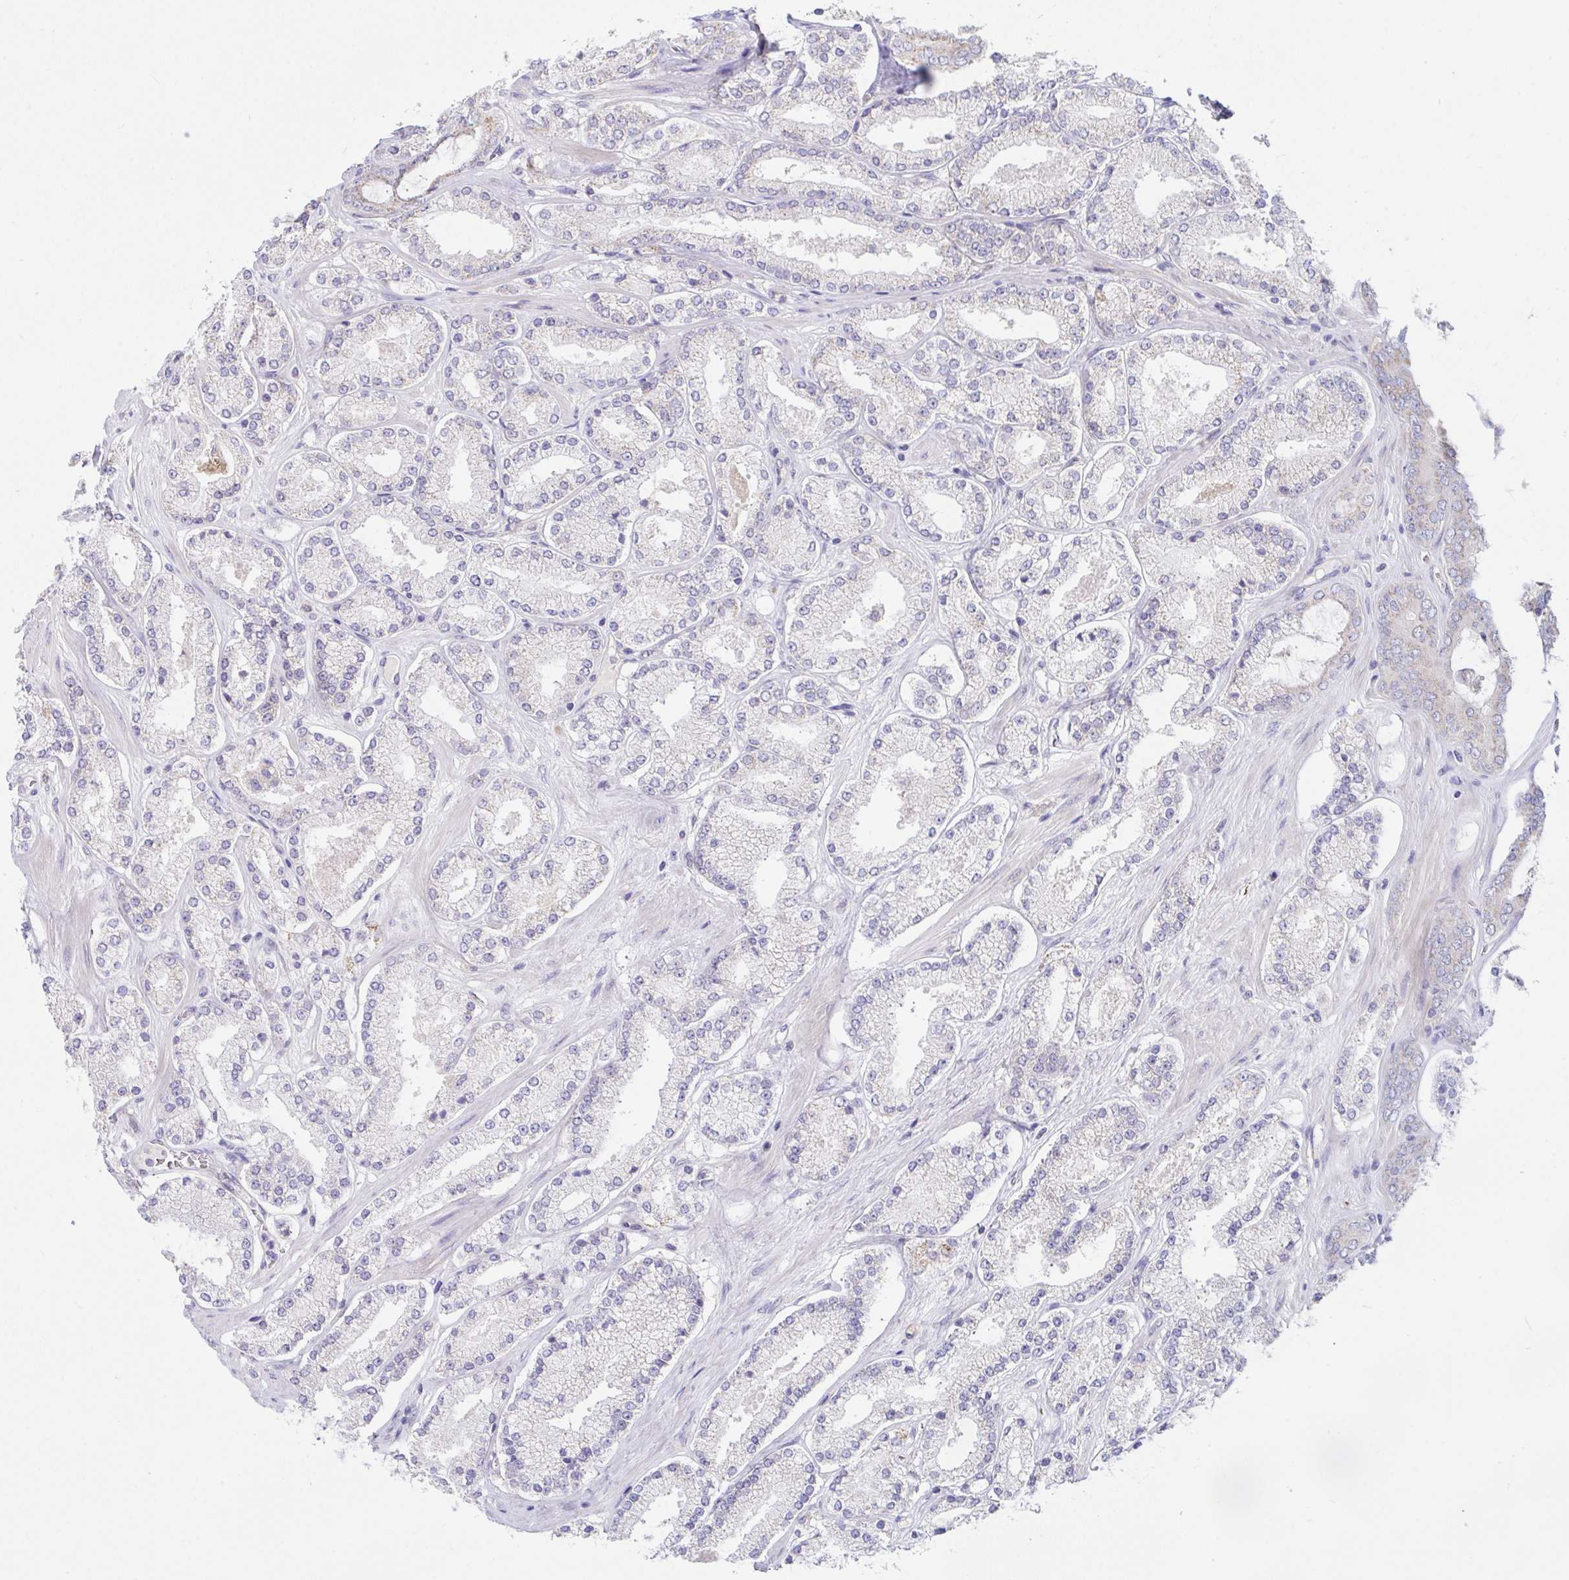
{"staining": {"intensity": "negative", "quantity": "none", "location": "none"}, "tissue": "prostate cancer", "cell_type": "Tumor cells", "image_type": "cancer", "snomed": [{"axis": "morphology", "description": "Adenocarcinoma, High grade"}, {"axis": "topography", "description": "Prostate"}], "caption": "High magnification brightfield microscopy of adenocarcinoma (high-grade) (prostate) stained with DAB (brown) and counterstained with hematoxylin (blue): tumor cells show no significant positivity. (DAB IHC visualized using brightfield microscopy, high magnification).", "gene": "IL37", "patient": {"sex": "male", "age": 63}}